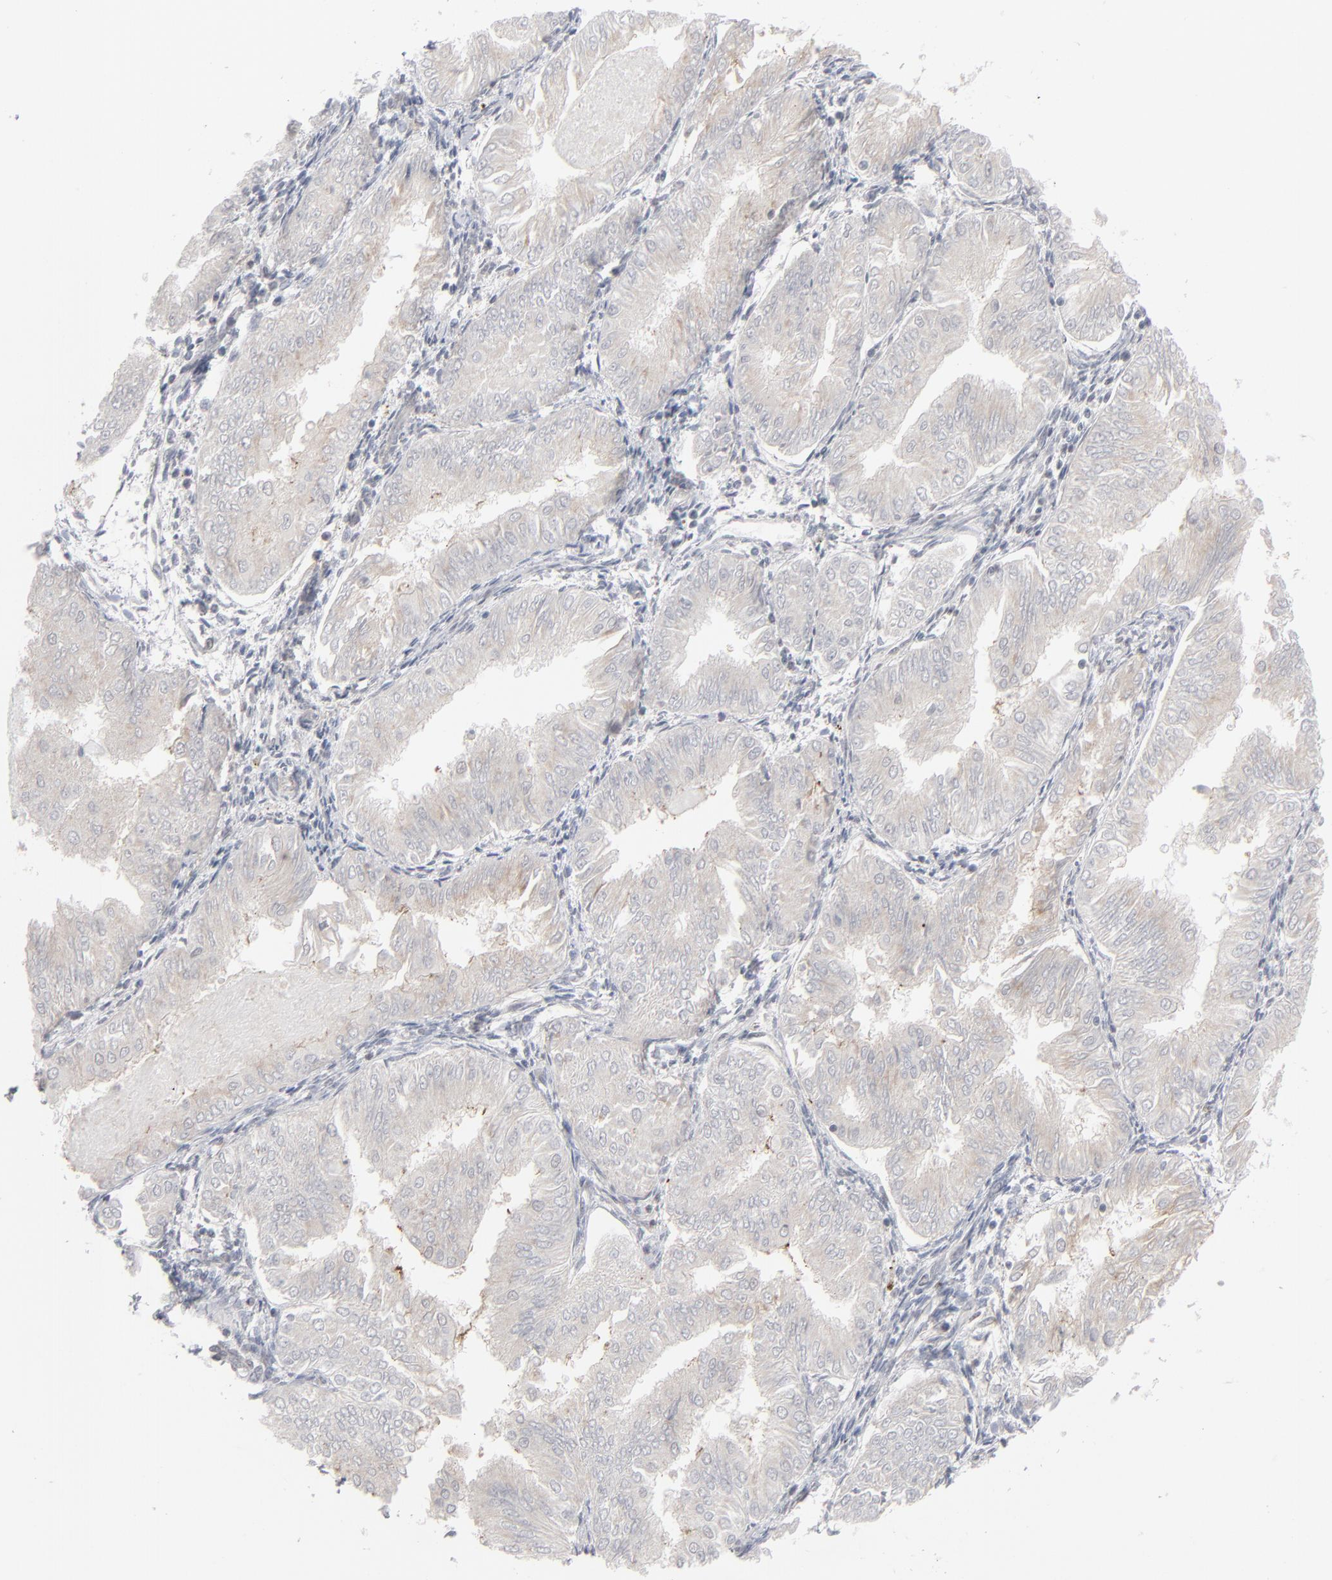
{"staining": {"intensity": "negative", "quantity": "none", "location": "none"}, "tissue": "endometrial cancer", "cell_type": "Tumor cells", "image_type": "cancer", "snomed": [{"axis": "morphology", "description": "Adenocarcinoma, NOS"}, {"axis": "topography", "description": "Endometrium"}], "caption": "IHC micrograph of human endometrial cancer stained for a protein (brown), which exhibits no expression in tumor cells.", "gene": "POF1B", "patient": {"sex": "female", "age": 53}}